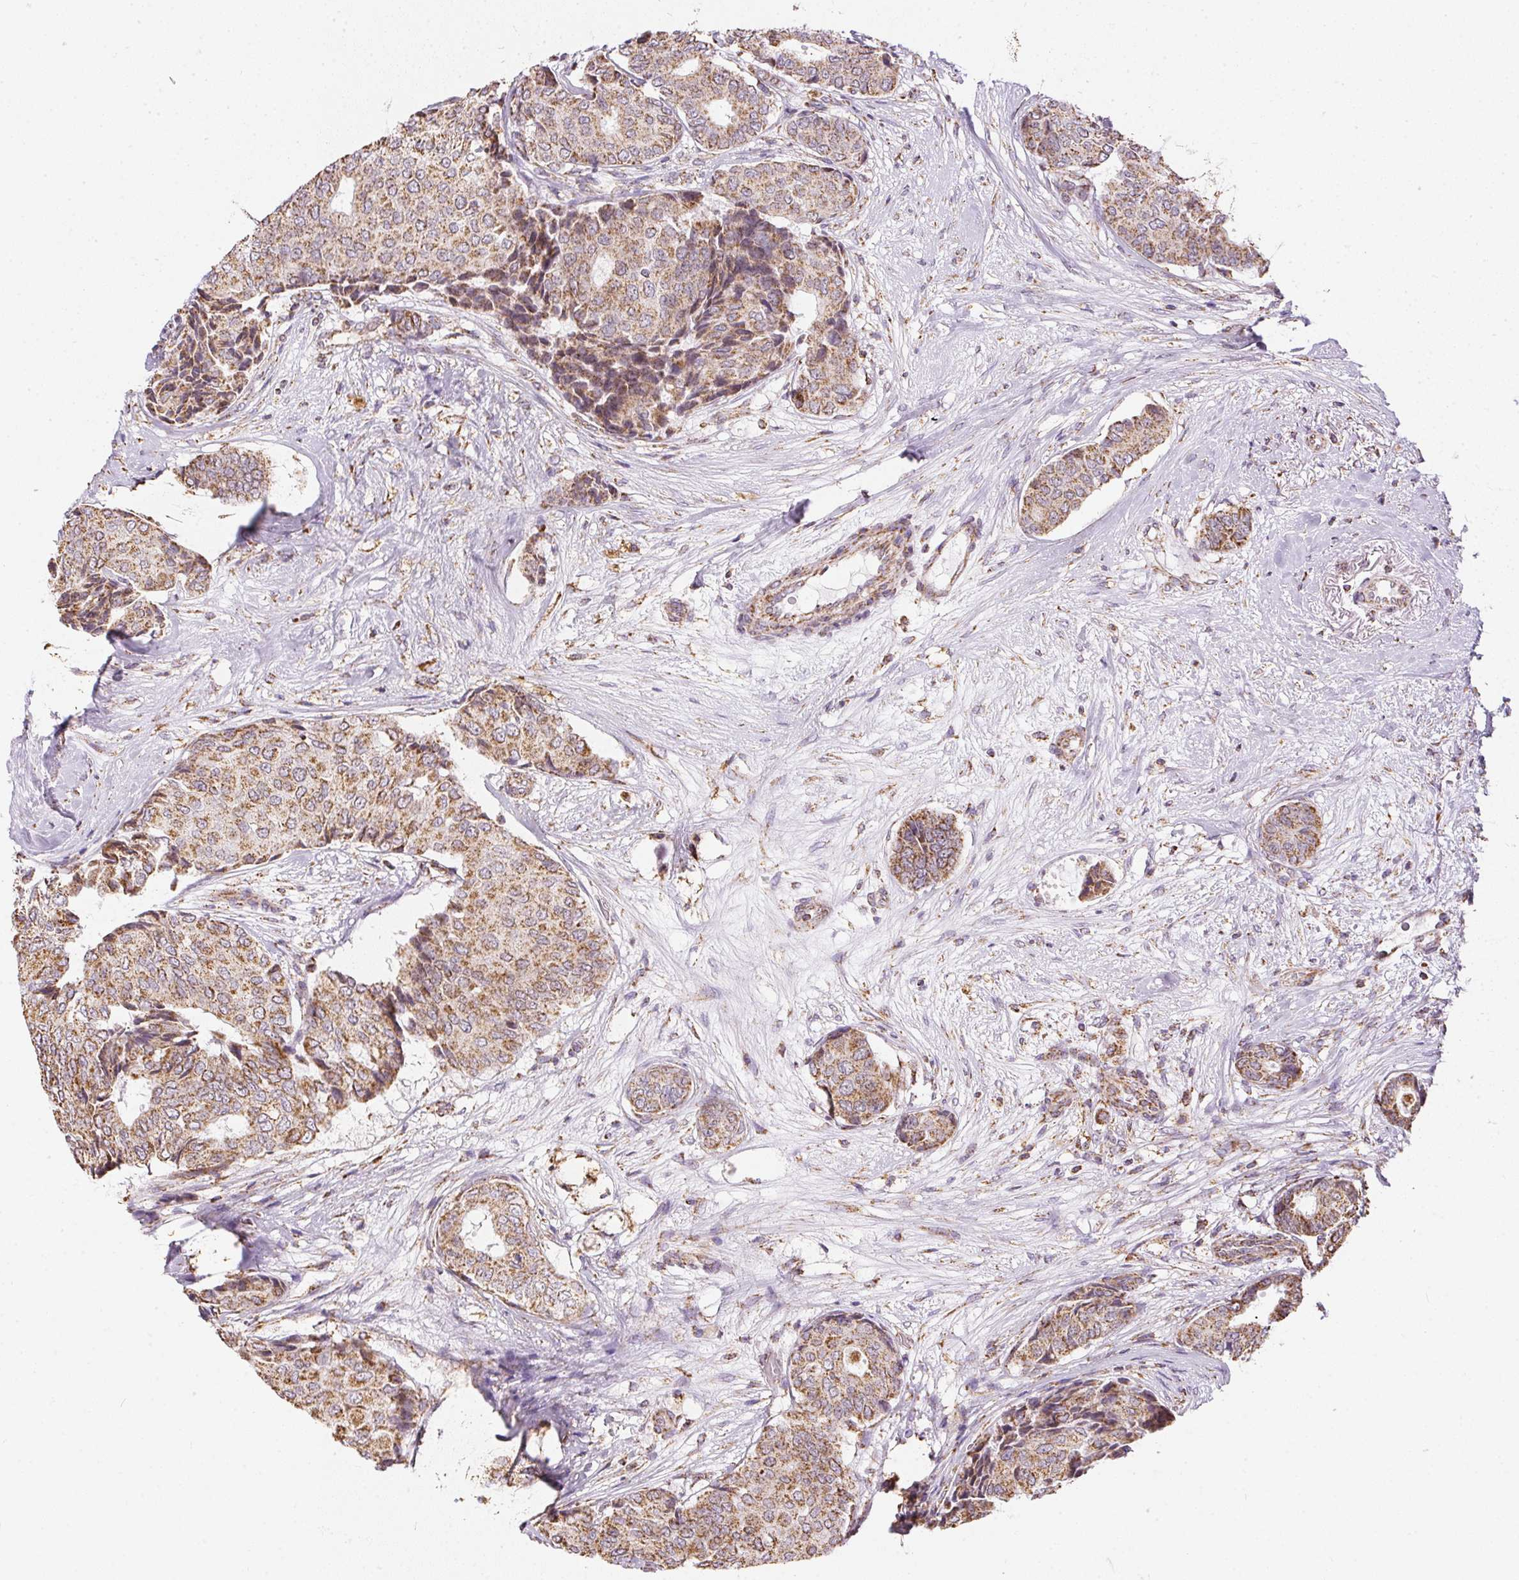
{"staining": {"intensity": "moderate", "quantity": ">75%", "location": "cytoplasmic/membranous"}, "tissue": "breast cancer", "cell_type": "Tumor cells", "image_type": "cancer", "snomed": [{"axis": "morphology", "description": "Duct carcinoma"}, {"axis": "topography", "description": "Breast"}], "caption": "Moderate cytoplasmic/membranous protein staining is seen in approximately >75% of tumor cells in breast infiltrating ductal carcinoma.", "gene": "MAPK11", "patient": {"sex": "female", "age": 75}}